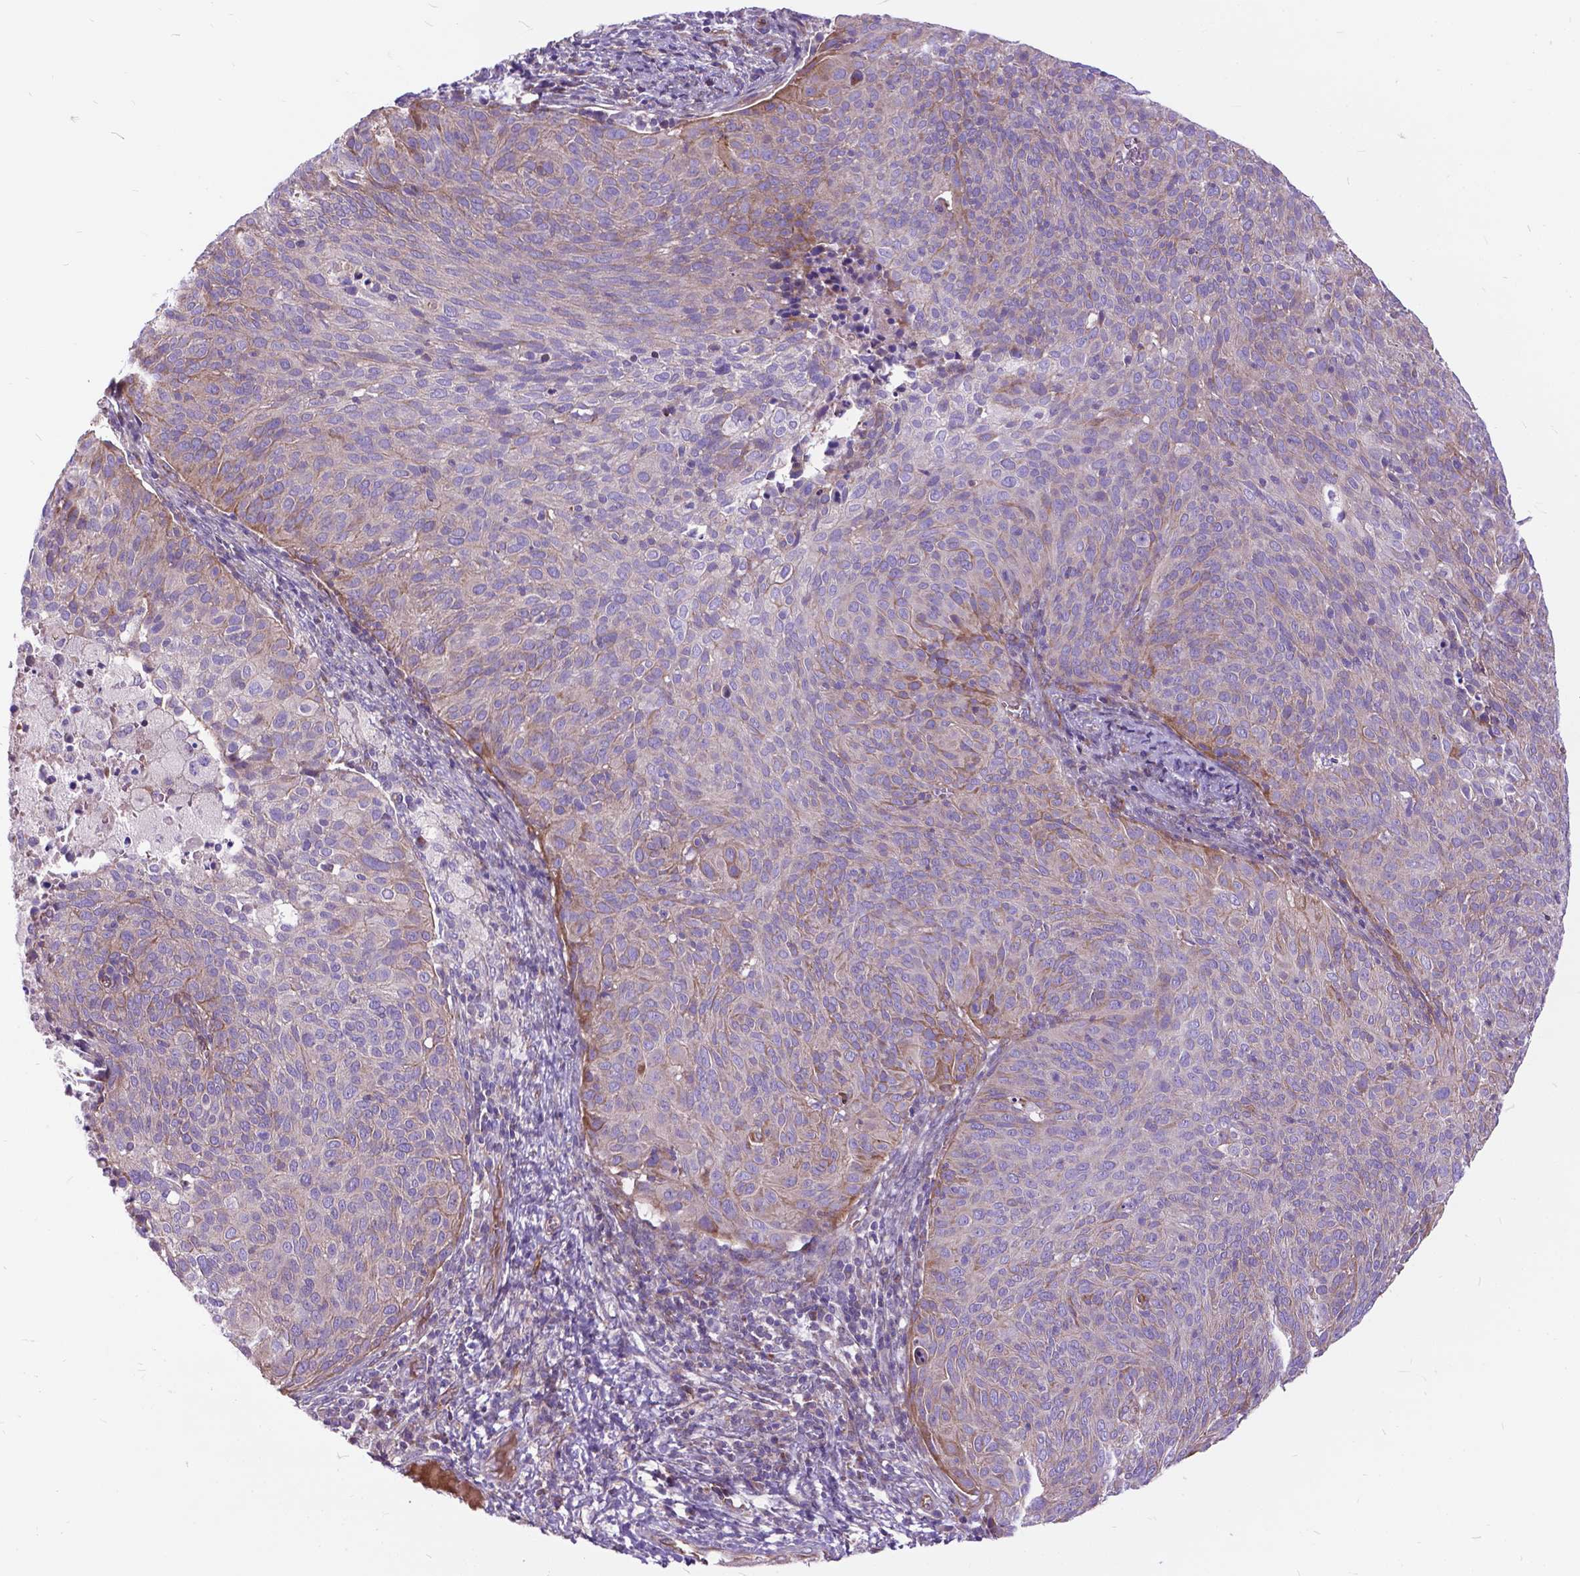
{"staining": {"intensity": "weak", "quantity": "<25%", "location": "cytoplasmic/membranous"}, "tissue": "cervical cancer", "cell_type": "Tumor cells", "image_type": "cancer", "snomed": [{"axis": "morphology", "description": "Squamous cell carcinoma, NOS"}, {"axis": "topography", "description": "Cervix"}], "caption": "IHC photomicrograph of neoplastic tissue: human cervical cancer (squamous cell carcinoma) stained with DAB (3,3'-diaminobenzidine) exhibits no significant protein expression in tumor cells.", "gene": "FLT4", "patient": {"sex": "female", "age": 39}}